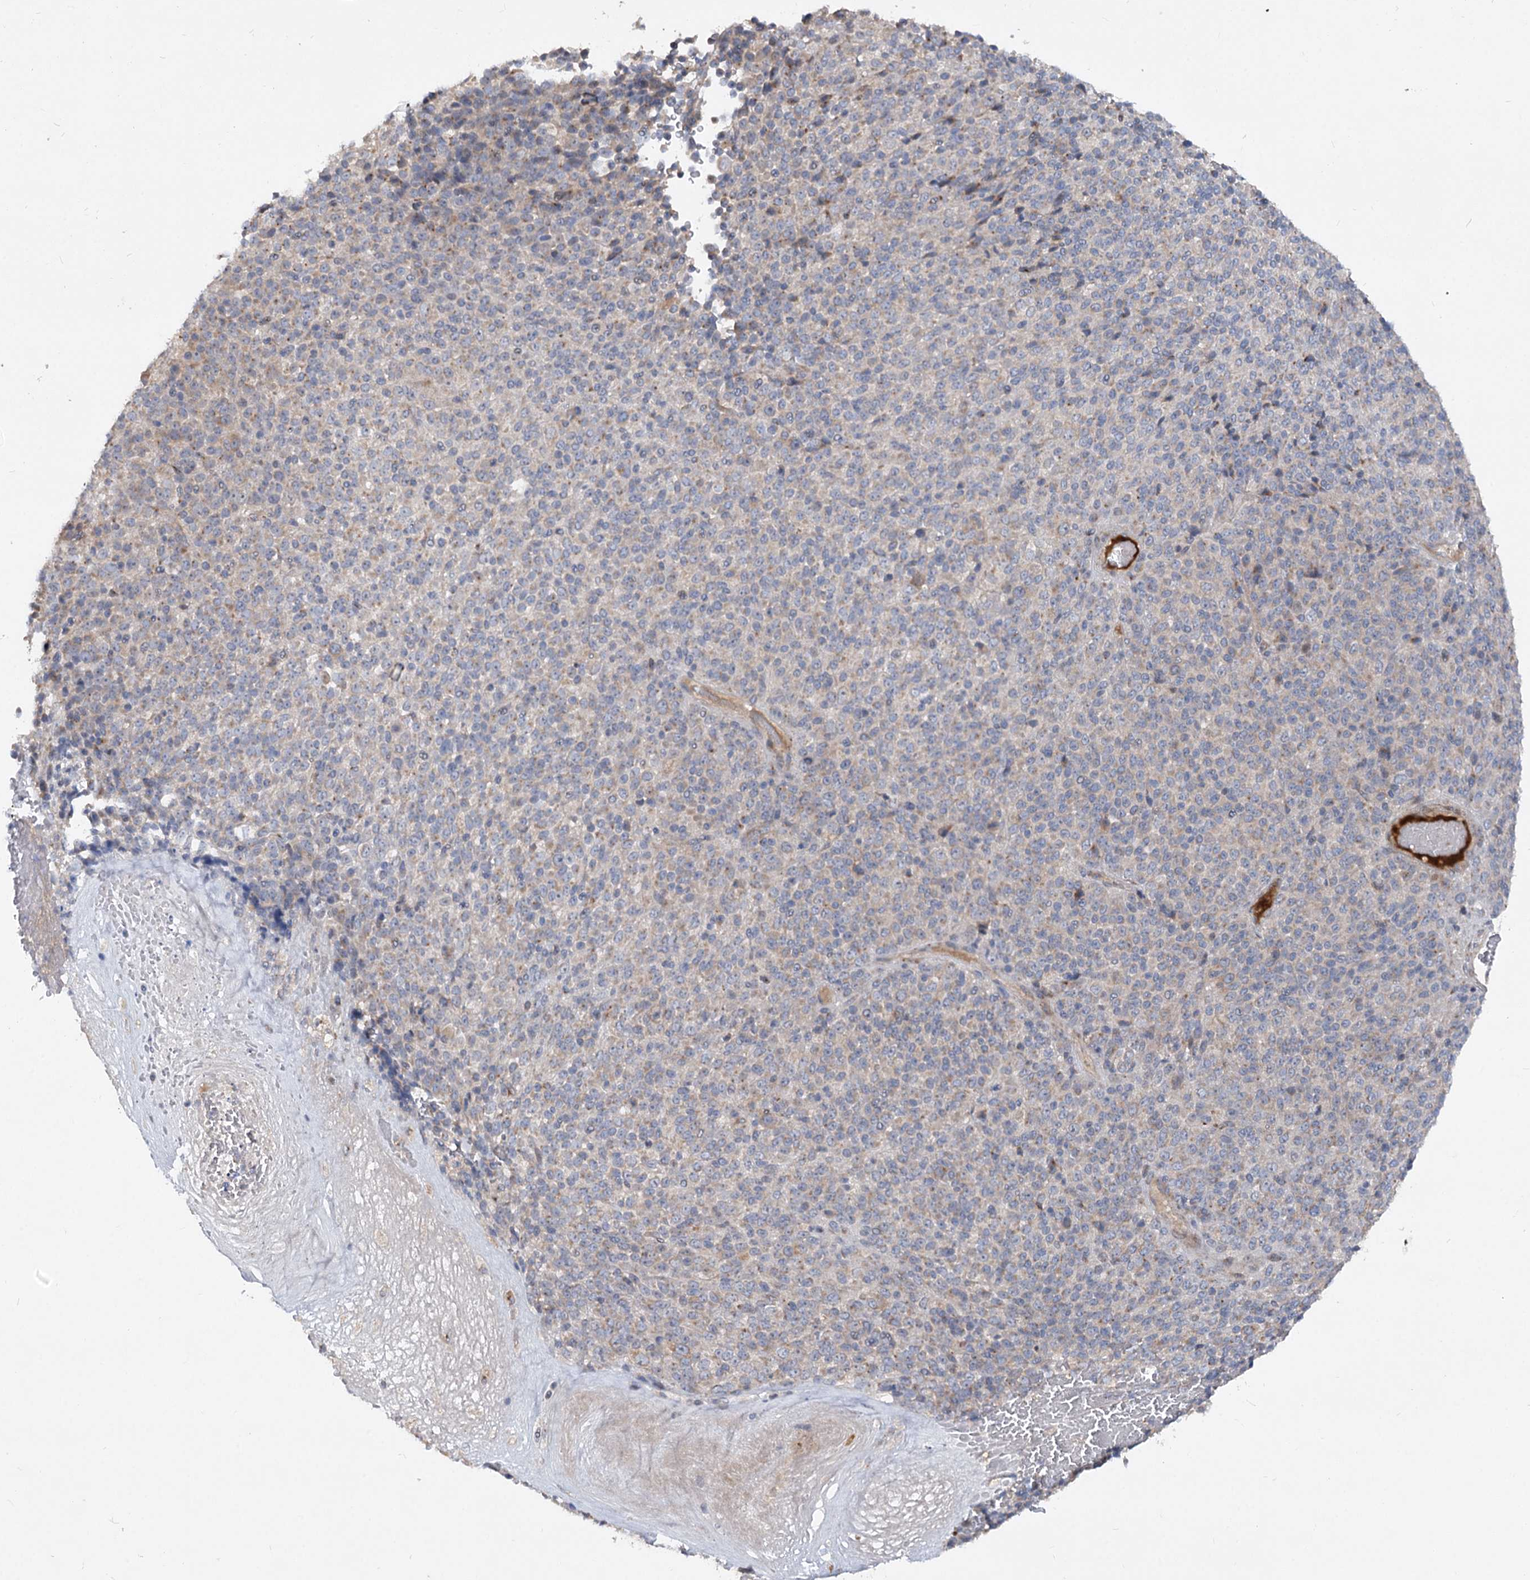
{"staining": {"intensity": "negative", "quantity": "none", "location": "none"}, "tissue": "melanoma", "cell_type": "Tumor cells", "image_type": "cancer", "snomed": [{"axis": "morphology", "description": "Malignant melanoma, Metastatic site"}, {"axis": "topography", "description": "Brain"}], "caption": "Melanoma stained for a protein using immunohistochemistry demonstrates no expression tumor cells.", "gene": "FGF19", "patient": {"sex": "female", "age": 56}}